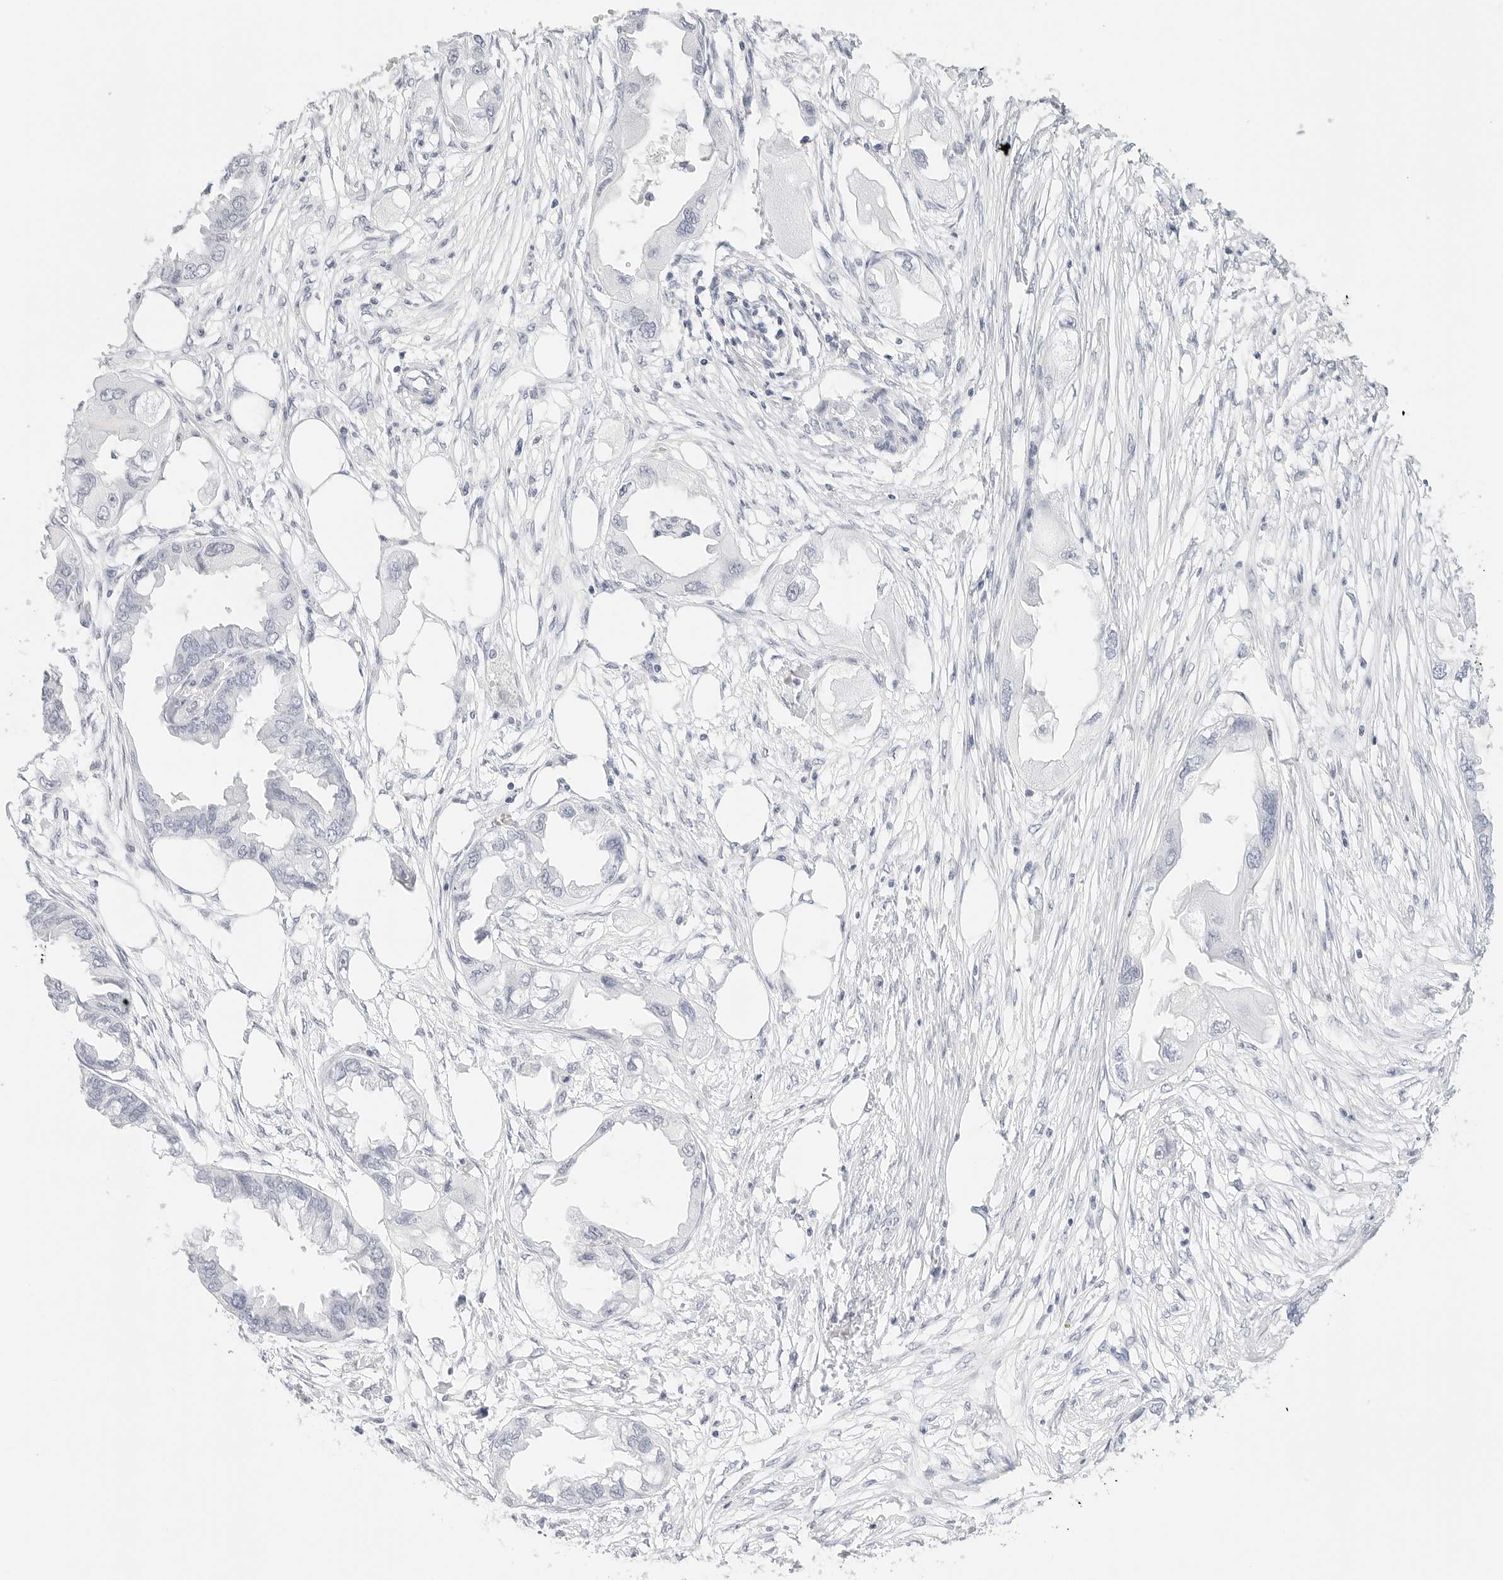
{"staining": {"intensity": "negative", "quantity": "none", "location": "none"}, "tissue": "endometrial cancer", "cell_type": "Tumor cells", "image_type": "cancer", "snomed": [{"axis": "morphology", "description": "Adenocarcinoma, NOS"}, {"axis": "morphology", "description": "Adenocarcinoma, metastatic, NOS"}, {"axis": "topography", "description": "Adipose tissue"}, {"axis": "topography", "description": "Endometrium"}], "caption": "IHC of endometrial cancer (adenocarcinoma) exhibits no positivity in tumor cells. (Stains: DAB immunohistochemistry (IHC) with hematoxylin counter stain, Microscopy: brightfield microscopy at high magnification).", "gene": "TFF2", "patient": {"sex": "female", "age": 67}}